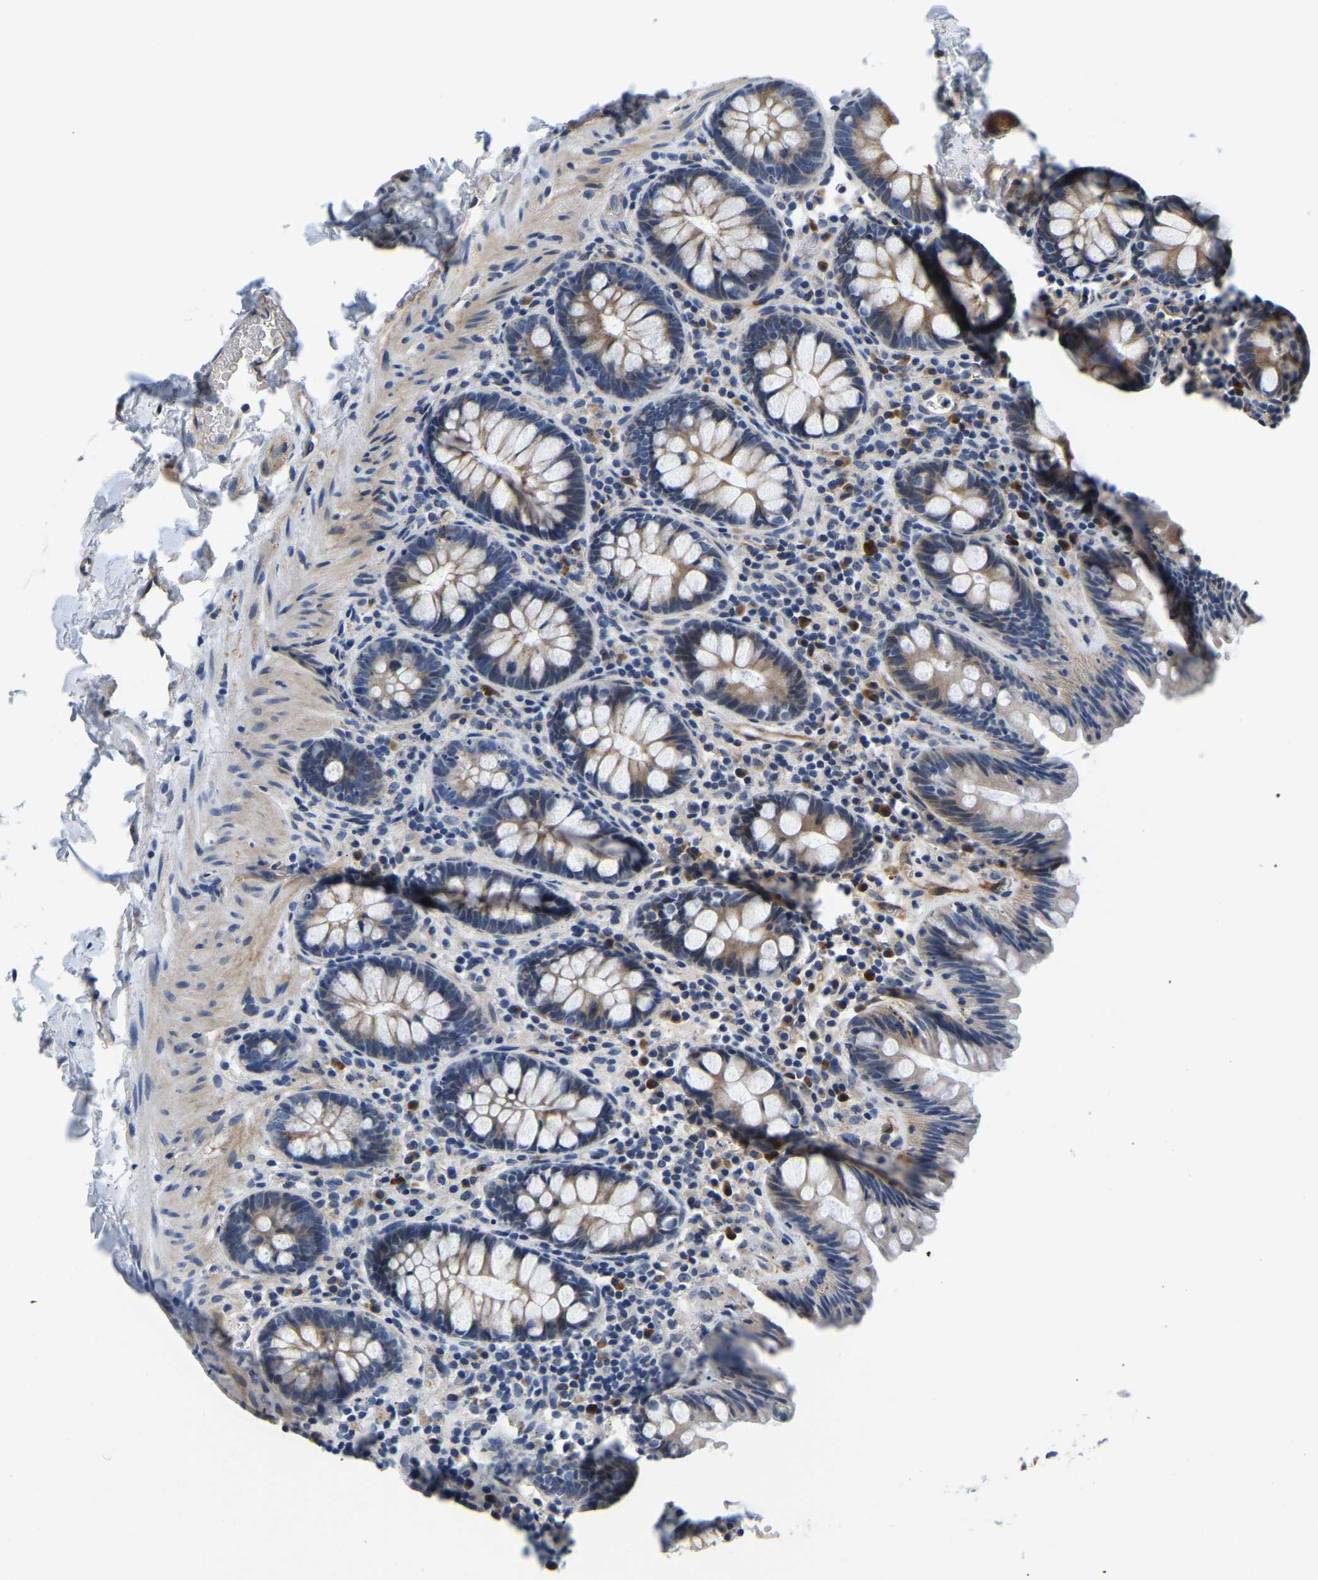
{"staining": {"intensity": "moderate", "quantity": ">75%", "location": "cytoplasmic/membranous"}, "tissue": "colon", "cell_type": "Endothelial cells", "image_type": "normal", "snomed": [{"axis": "morphology", "description": "Normal tissue, NOS"}, {"axis": "topography", "description": "Colon"}], "caption": "Immunohistochemical staining of normal colon shows >75% levels of moderate cytoplasmic/membranous protein staining in approximately >75% of endothelial cells.", "gene": "LIAS", "patient": {"sex": "female", "age": 80}}